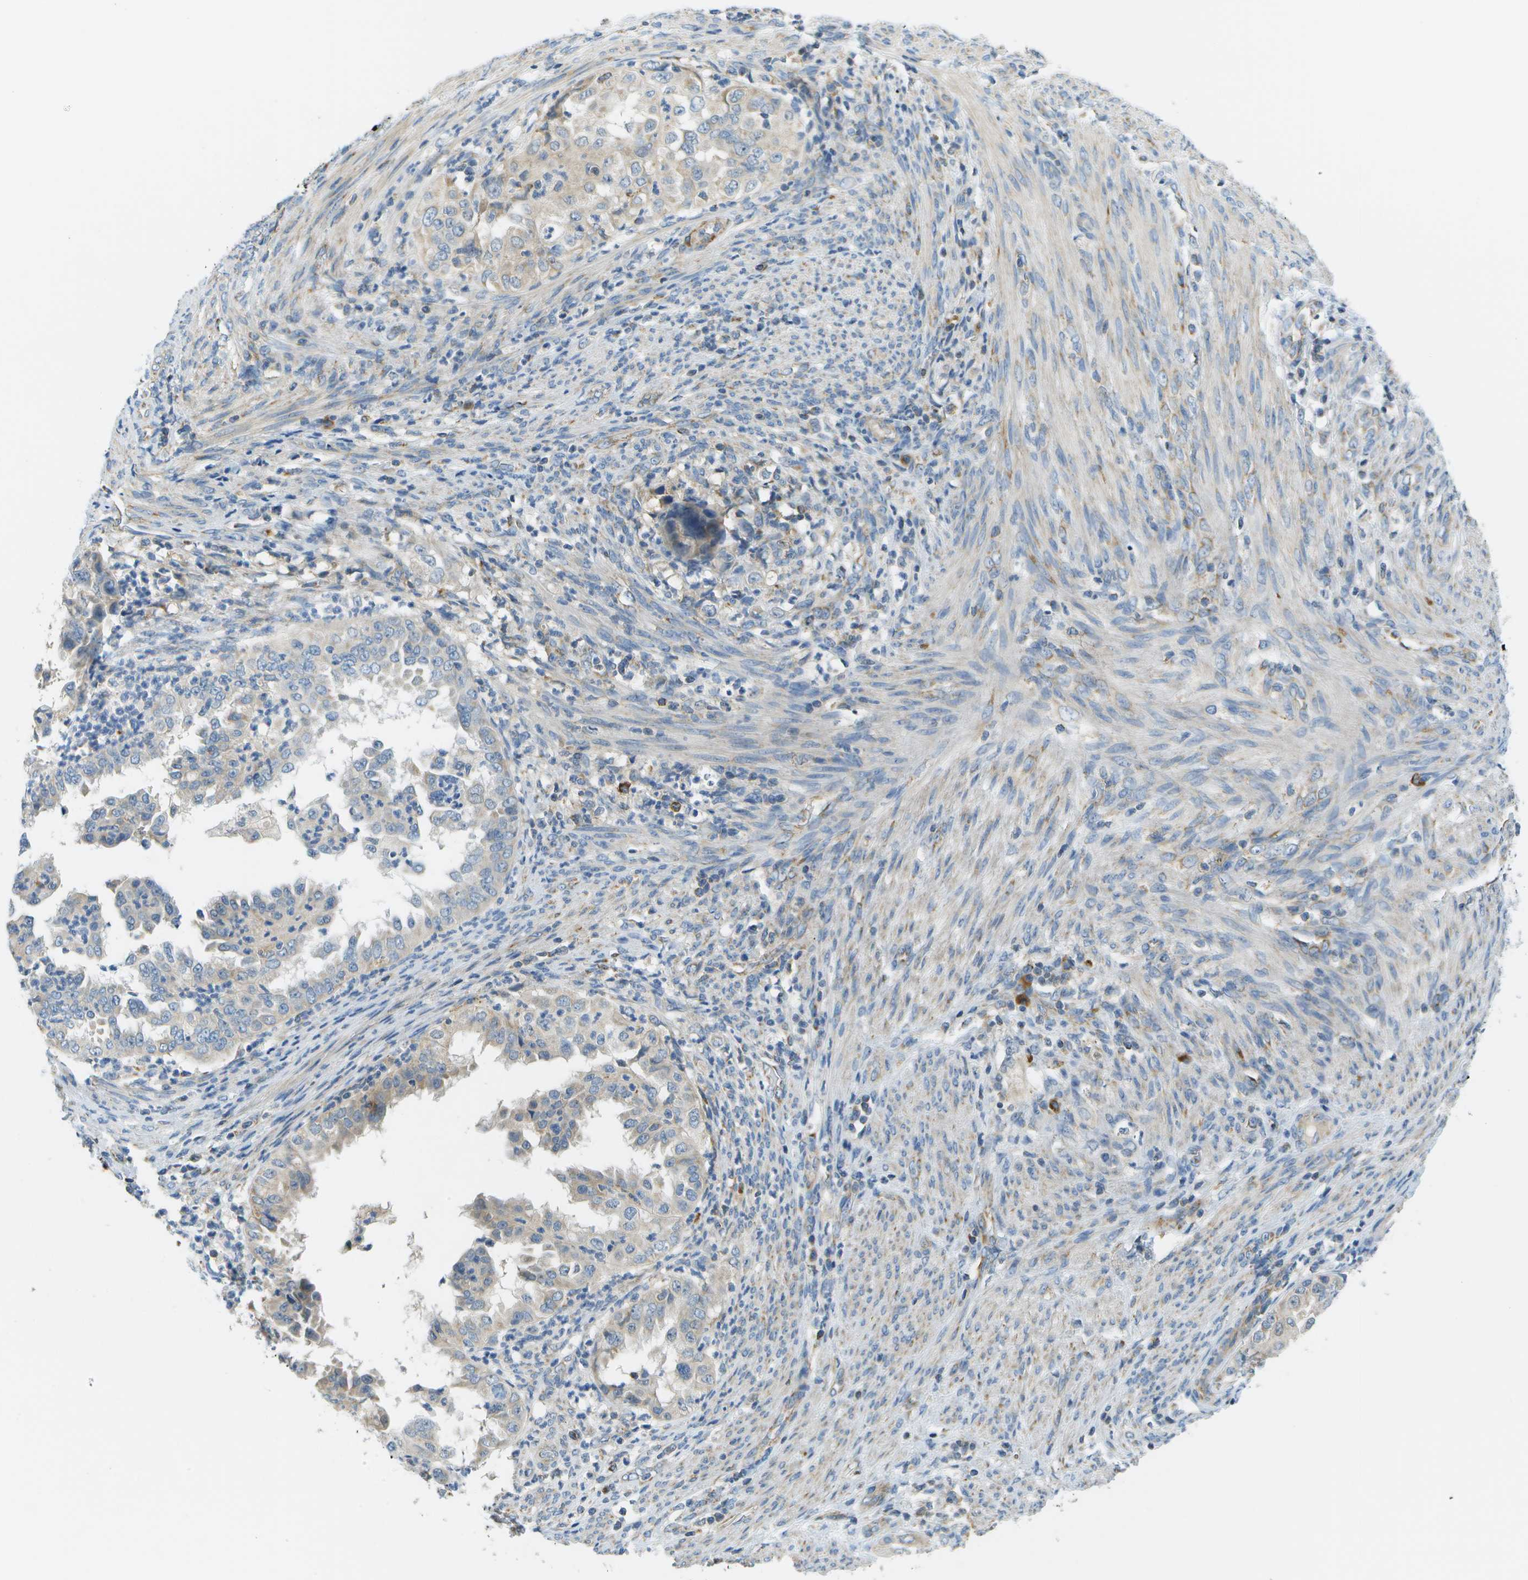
{"staining": {"intensity": "weak", "quantity": "<25%", "location": "cytoplasmic/membranous"}, "tissue": "endometrial cancer", "cell_type": "Tumor cells", "image_type": "cancer", "snomed": [{"axis": "morphology", "description": "Adenocarcinoma, NOS"}, {"axis": "topography", "description": "Endometrium"}], "caption": "Immunohistochemistry of human adenocarcinoma (endometrial) exhibits no expression in tumor cells.", "gene": "PTGIS", "patient": {"sex": "female", "age": 85}}